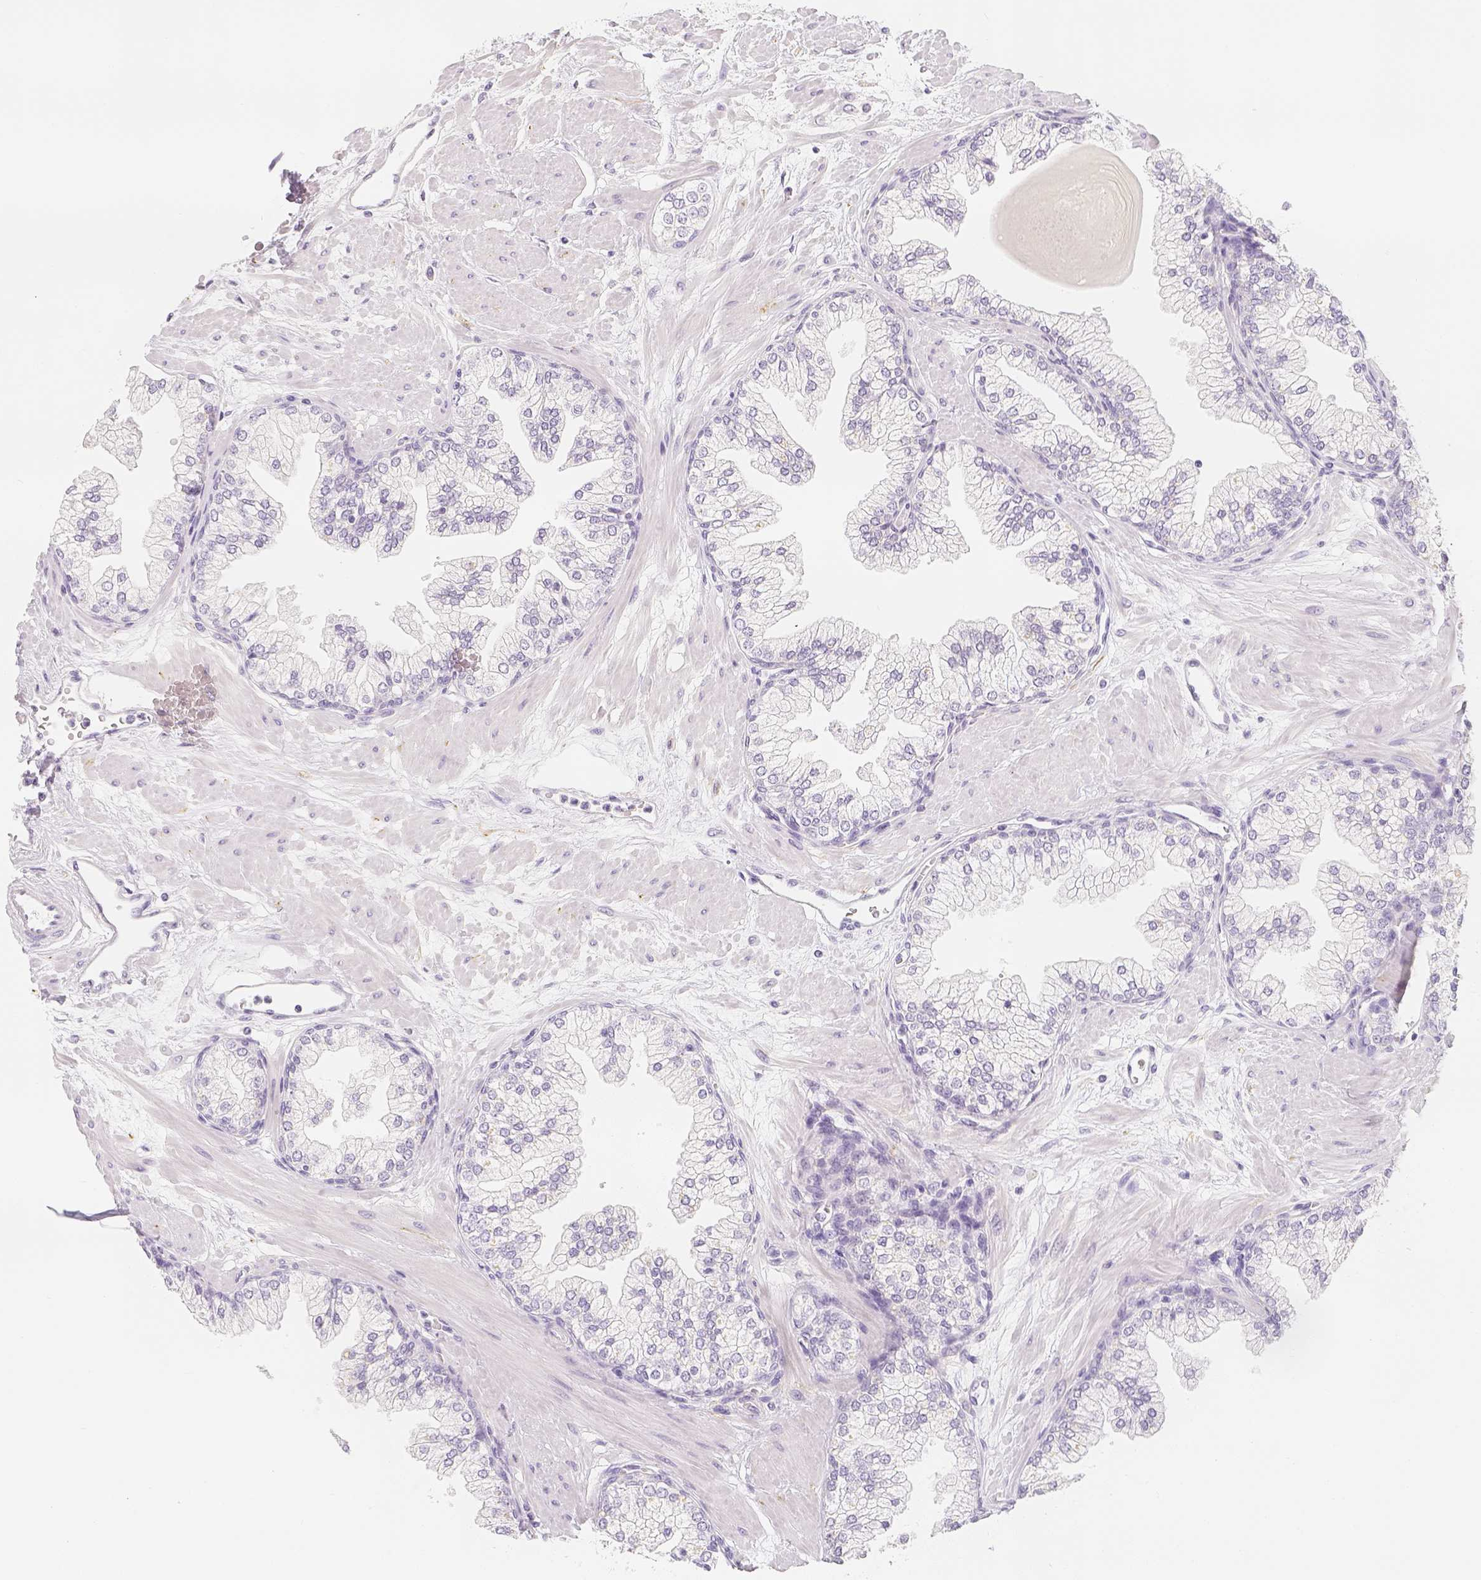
{"staining": {"intensity": "negative", "quantity": "none", "location": "none"}, "tissue": "prostate", "cell_type": "Glandular cells", "image_type": "normal", "snomed": [{"axis": "morphology", "description": "Normal tissue, NOS"}, {"axis": "topography", "description": "Prostate"}, {"axis": "topography", "description": "Peripheral nerve tissue"}], "caption": "A photomicrograph of human prostate is negative for staining in glandular cells. (IHC, brightfield microscopy, high magnification).", "gene": "SLC18A1", "patient": {"sex": "male", "age": 61}}